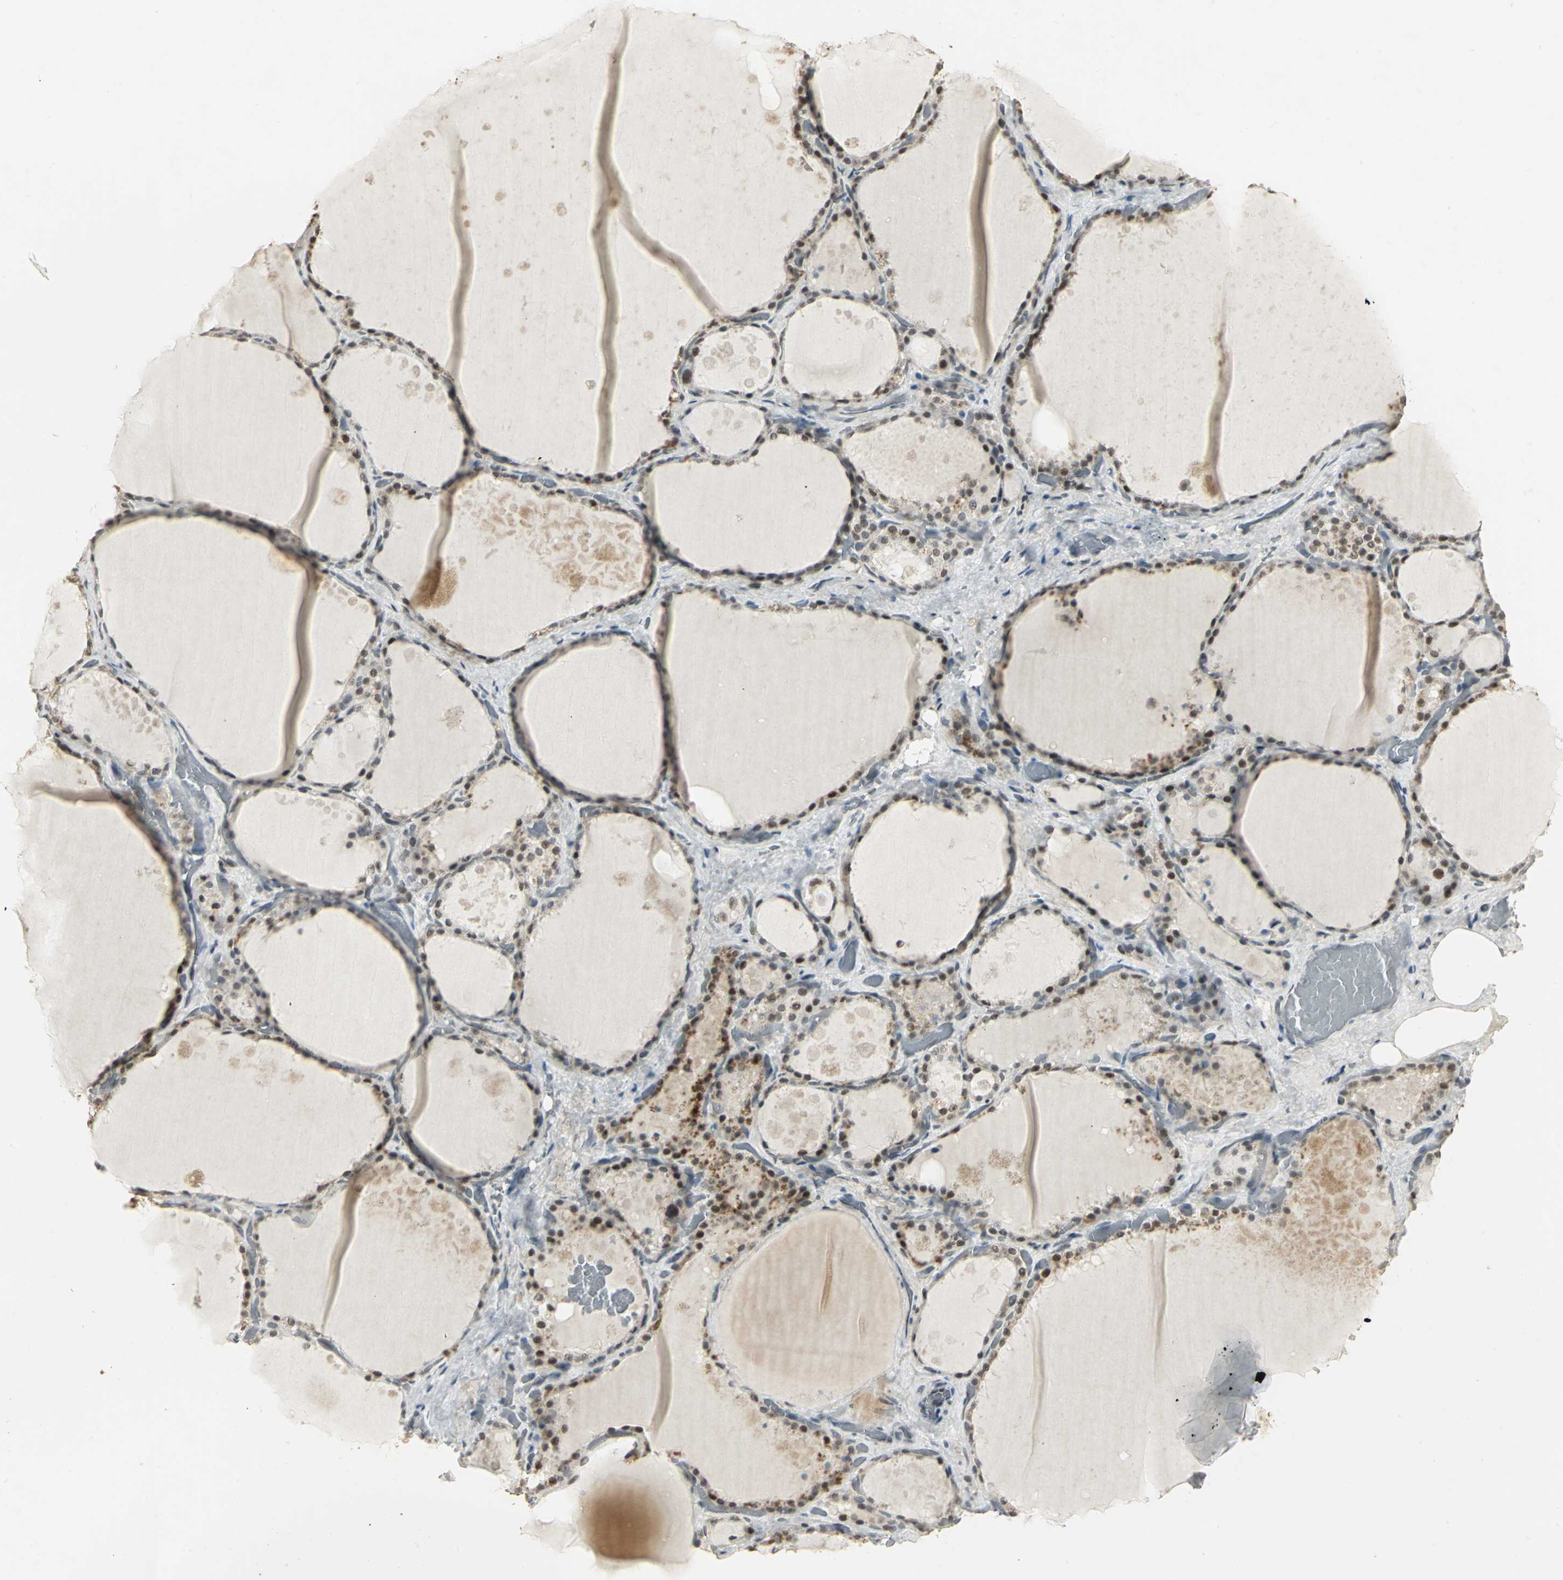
{"staining": {"intensity": "strong", "quantity": ">75%", "location": "nuclear"}, "tissue": "thyroid gland", "cell_type": "Glandular cells", "image_type": "normal", "snomed": [{"axis": "morphology", "description": "Normal tissue, NOS"}, {"axis": "topography", "description": "Thyroid gland"}], "caption": "Immunohistochemical staining of normal human thyroid gland demonstrates high levels of strong nuclear positivity in approximately >75% of glandular cells.", "gene": "CBX3", "patient": {"sex": "male", "age": 61}}